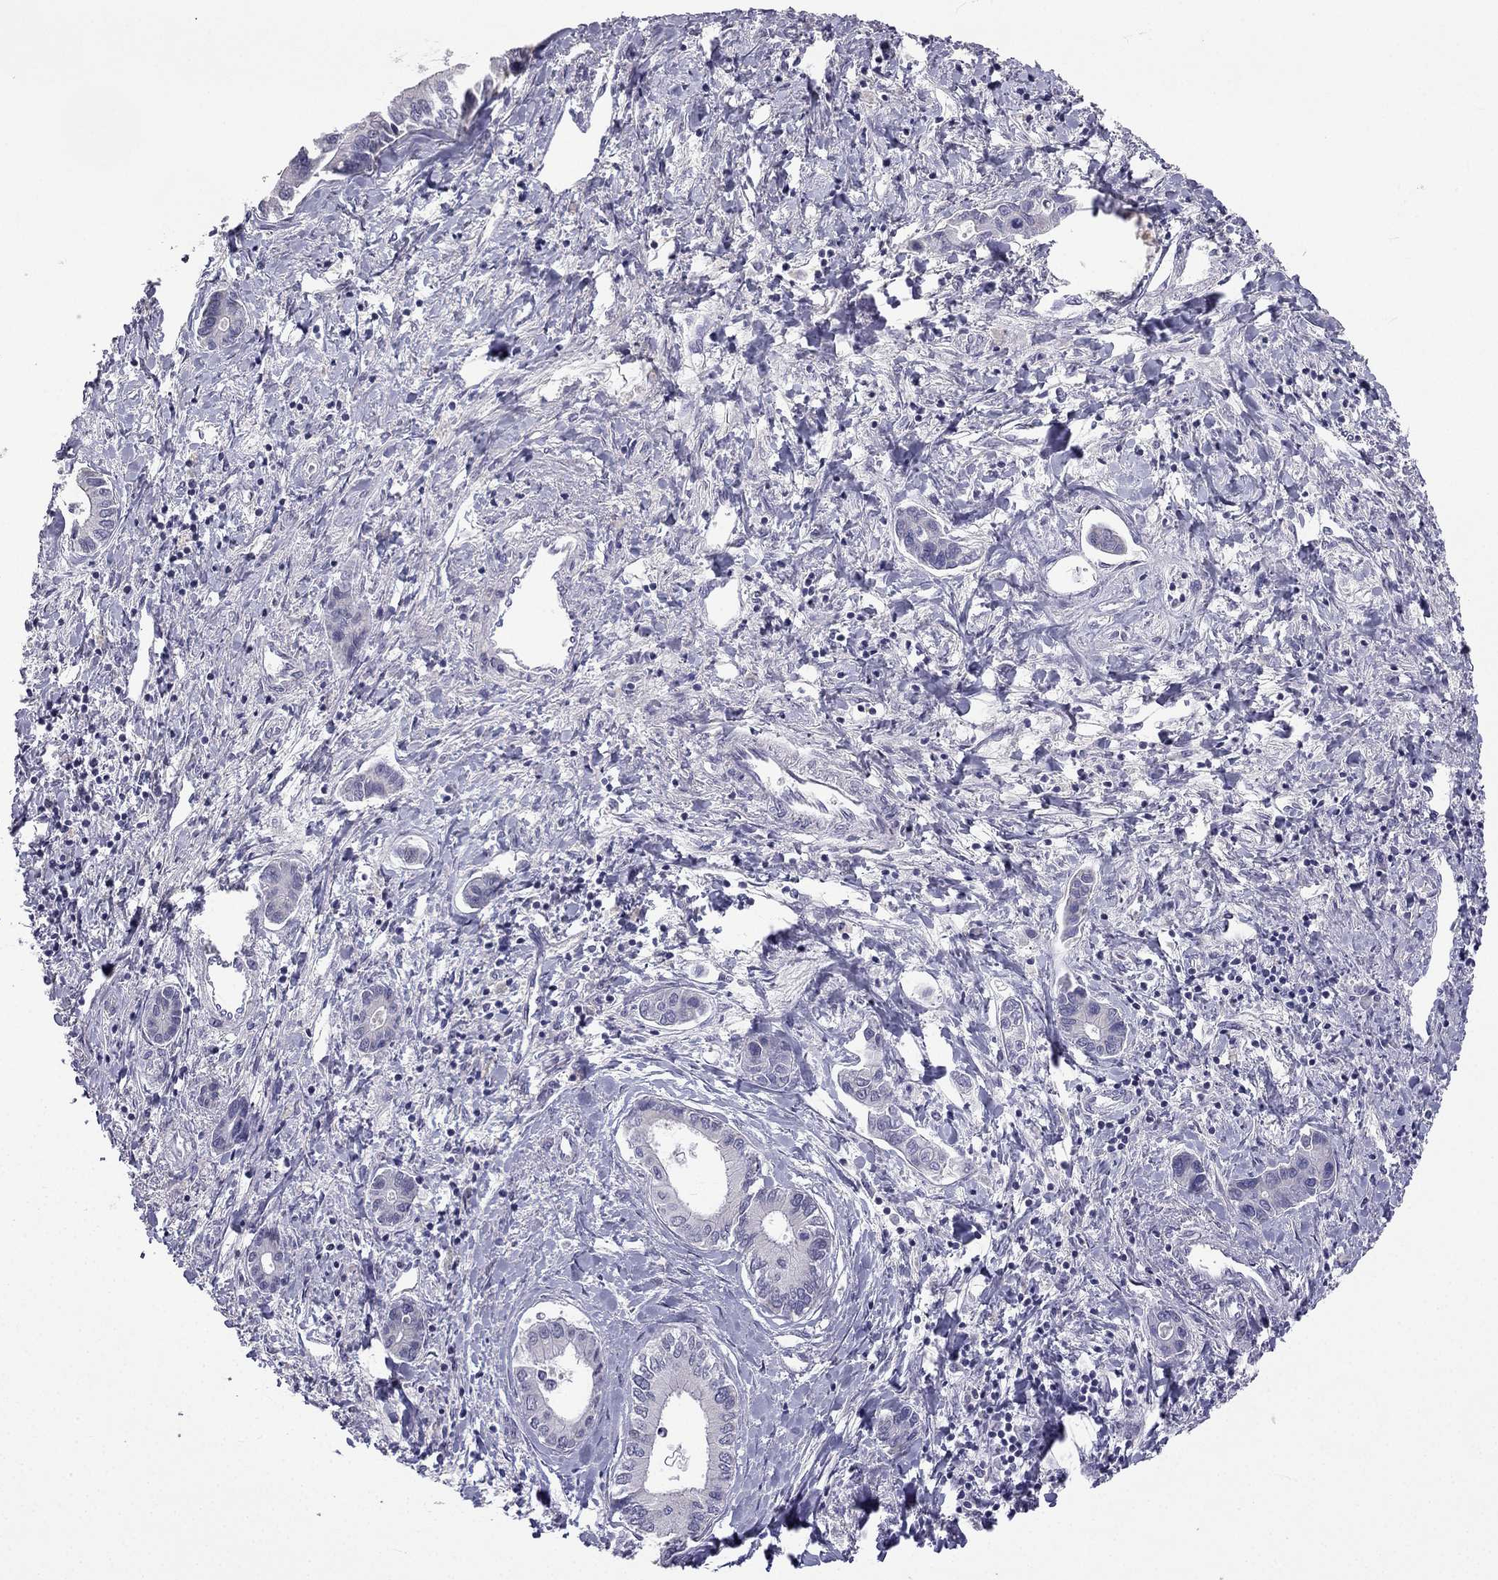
{"staining": {"intensity": "negative", "quantity": "none", "location": "none"}, "tissue": "liver cancer", "cell_type": "Tumor cells", "image_type": "cancer", "snomed": [{"axis": "morphology", "description": "Cholangiocarcinoma"}, {"axis": "topography", "description": "Liver"}], "caption": "Liver cholangiocarcinoma was stained to show a protein in brown. There is no significant expression in tumor cells.", "gene": "C5orf49", "patient": {"sex": "male", "age": 66}}